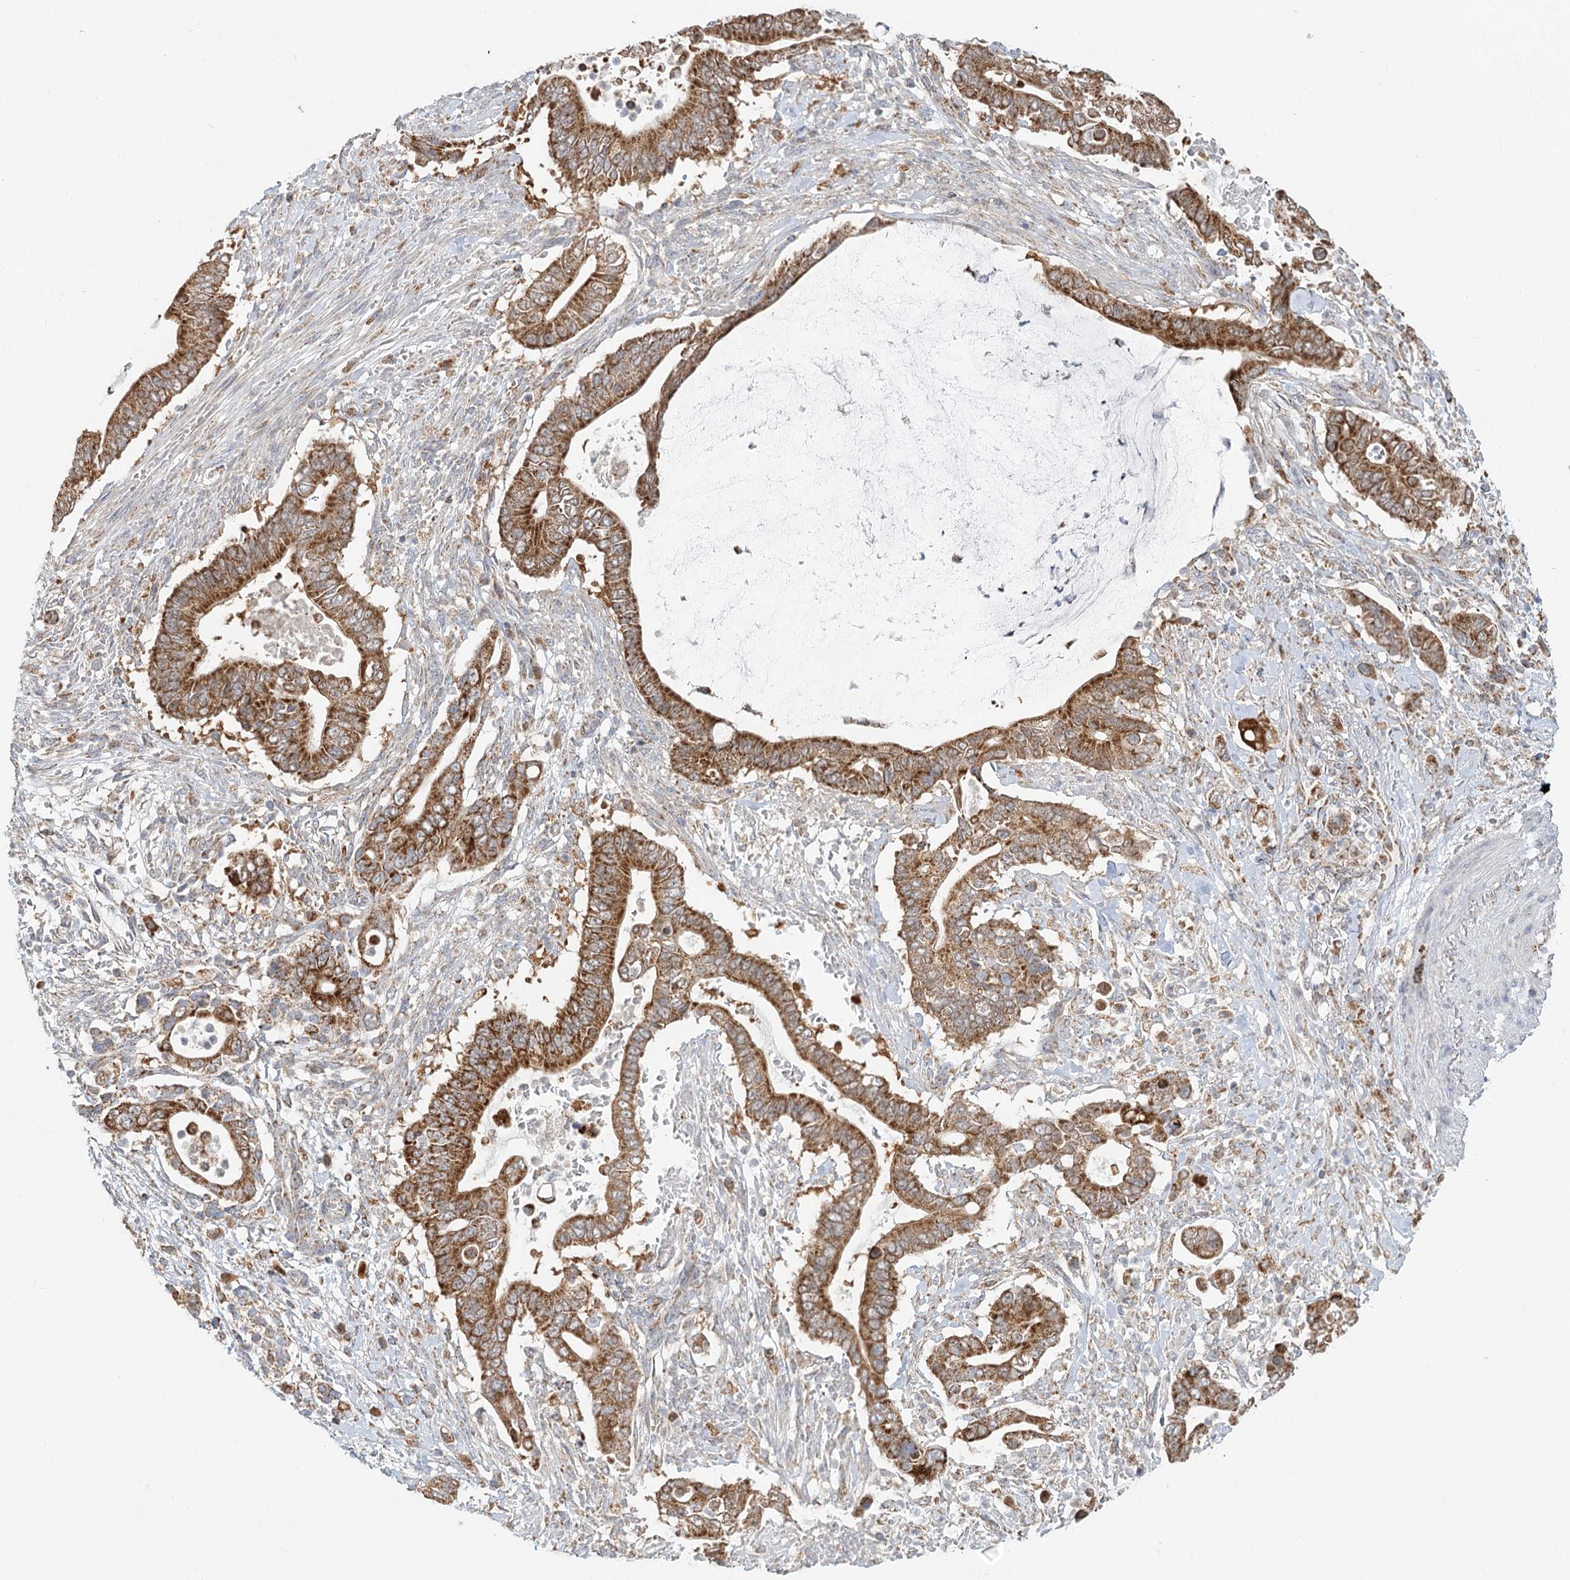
{"staining": {"intensity": "strong", "quantity": ">75%", "location": "cytoplasmic/membranous"}, "tissue": "pancreatic cancer", "cell_type": "Tumor cells", "image_type": "cancer", "snomed": [{"axis": "morphology", "description": "Adenocarcinoma, NOS"}, {"axis": "topography", "description": "Pancreas"}], "caption": "A high amount of strong cytoplasmic/membranous staining is identified in approximately >75% of tumor cells in adenocarcinoma (pancreatic) tissue.", "gene": "TAS1R1", "patient": {"sex": "male", "age": 68}}